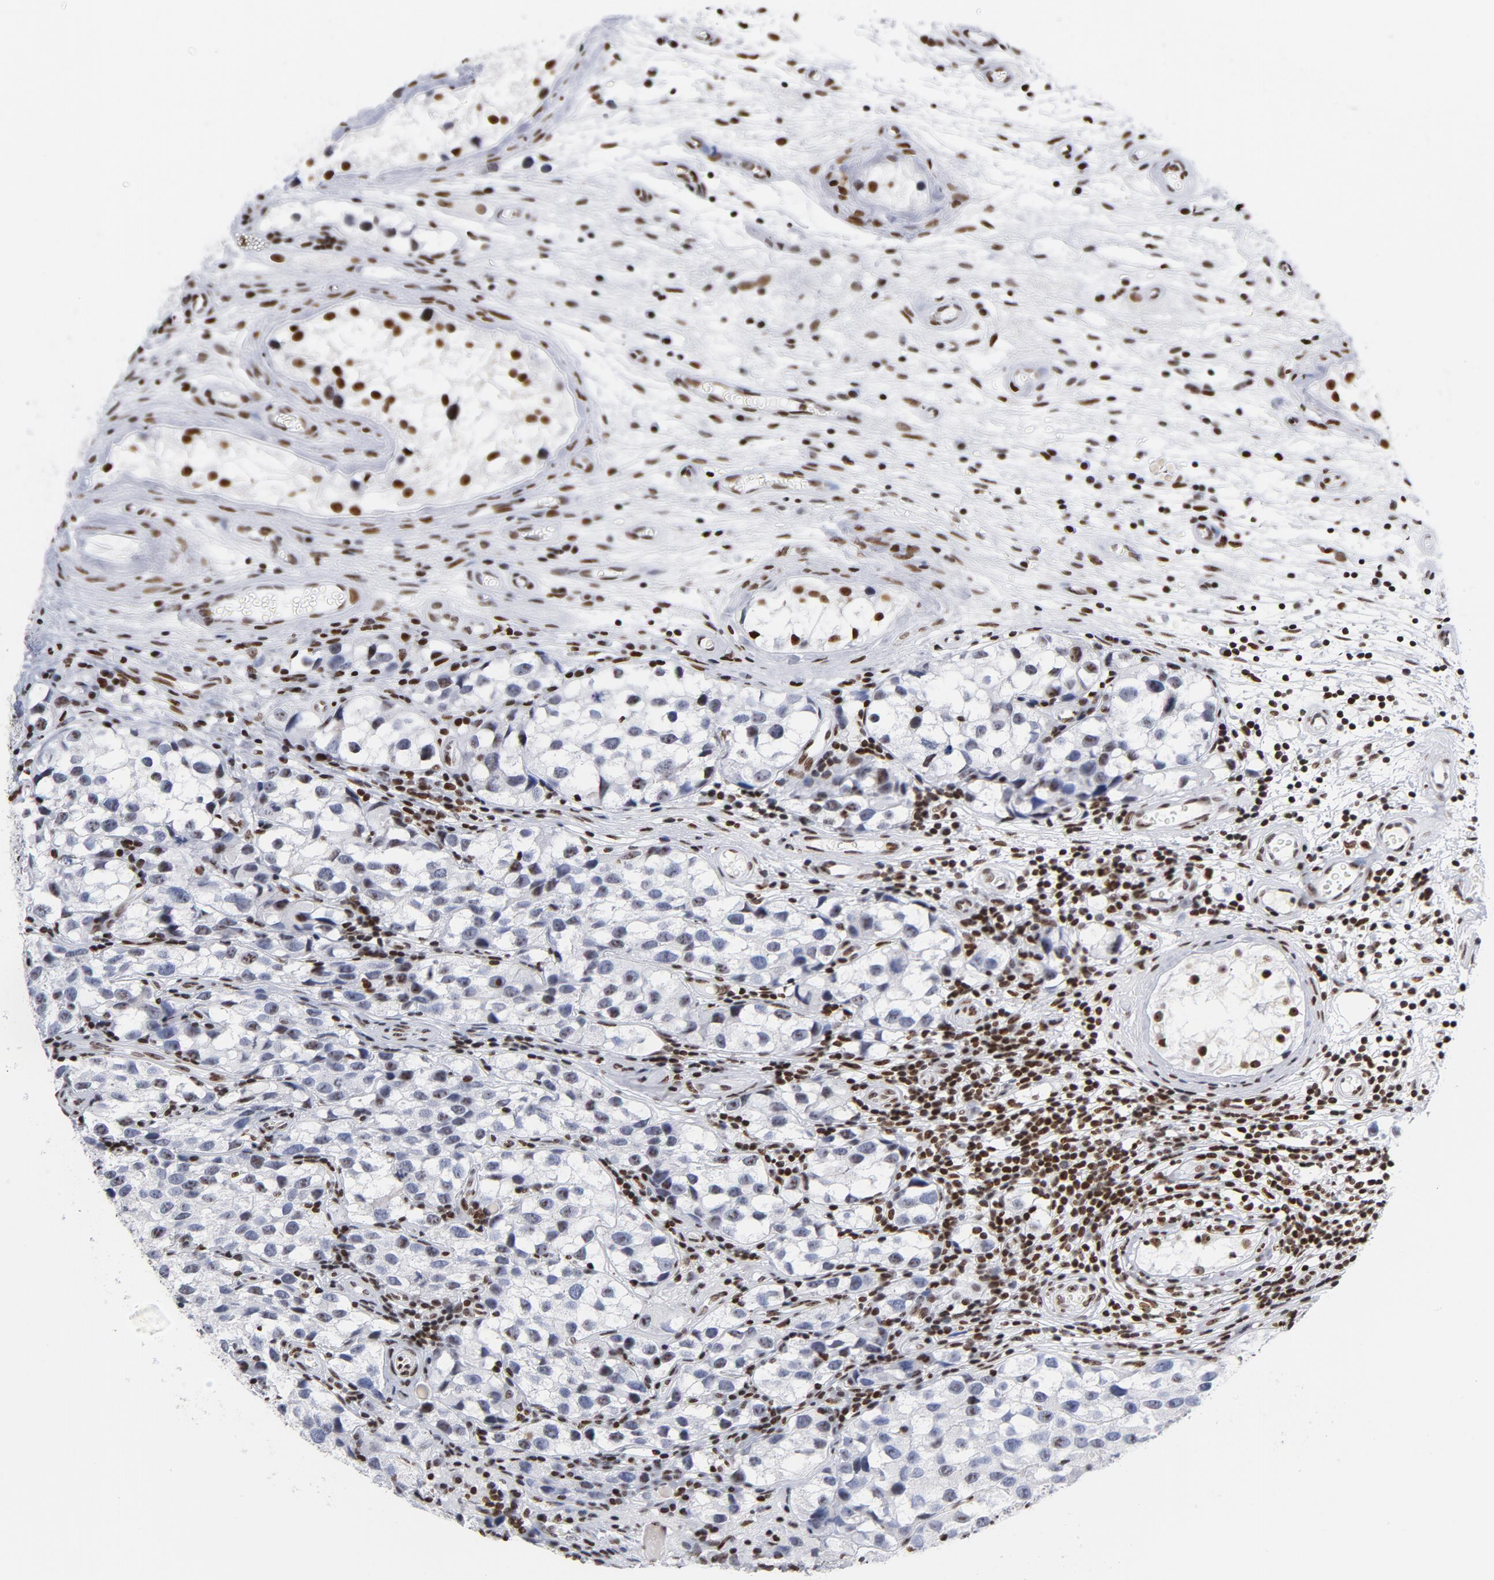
{"staining": {"intensity": "weak", "quantity": "<25%", "location": "nuclear"}, "tissue": "testis cancer", "cell_type": "Tumor cells", "image_type": "cancer", "snomed": [{"axis": "morphology", "description": "Seminoma, NOS"}, {"axis": "topography", "description": "Testis"}], "caption": "Immunohistochemistry (IHC) histopathology image of testis seminoma stained for a protein (brown), which displays no staining in tumor cells. Brightfield microscopy of immunohistochemistry stained with DAB (3,3'-diaminobenzidine) (brown) and hematoxylin (blue), captured at high magnification.", "gene": "TOP2B", "patient": {"sex": "male", "age": 39}}